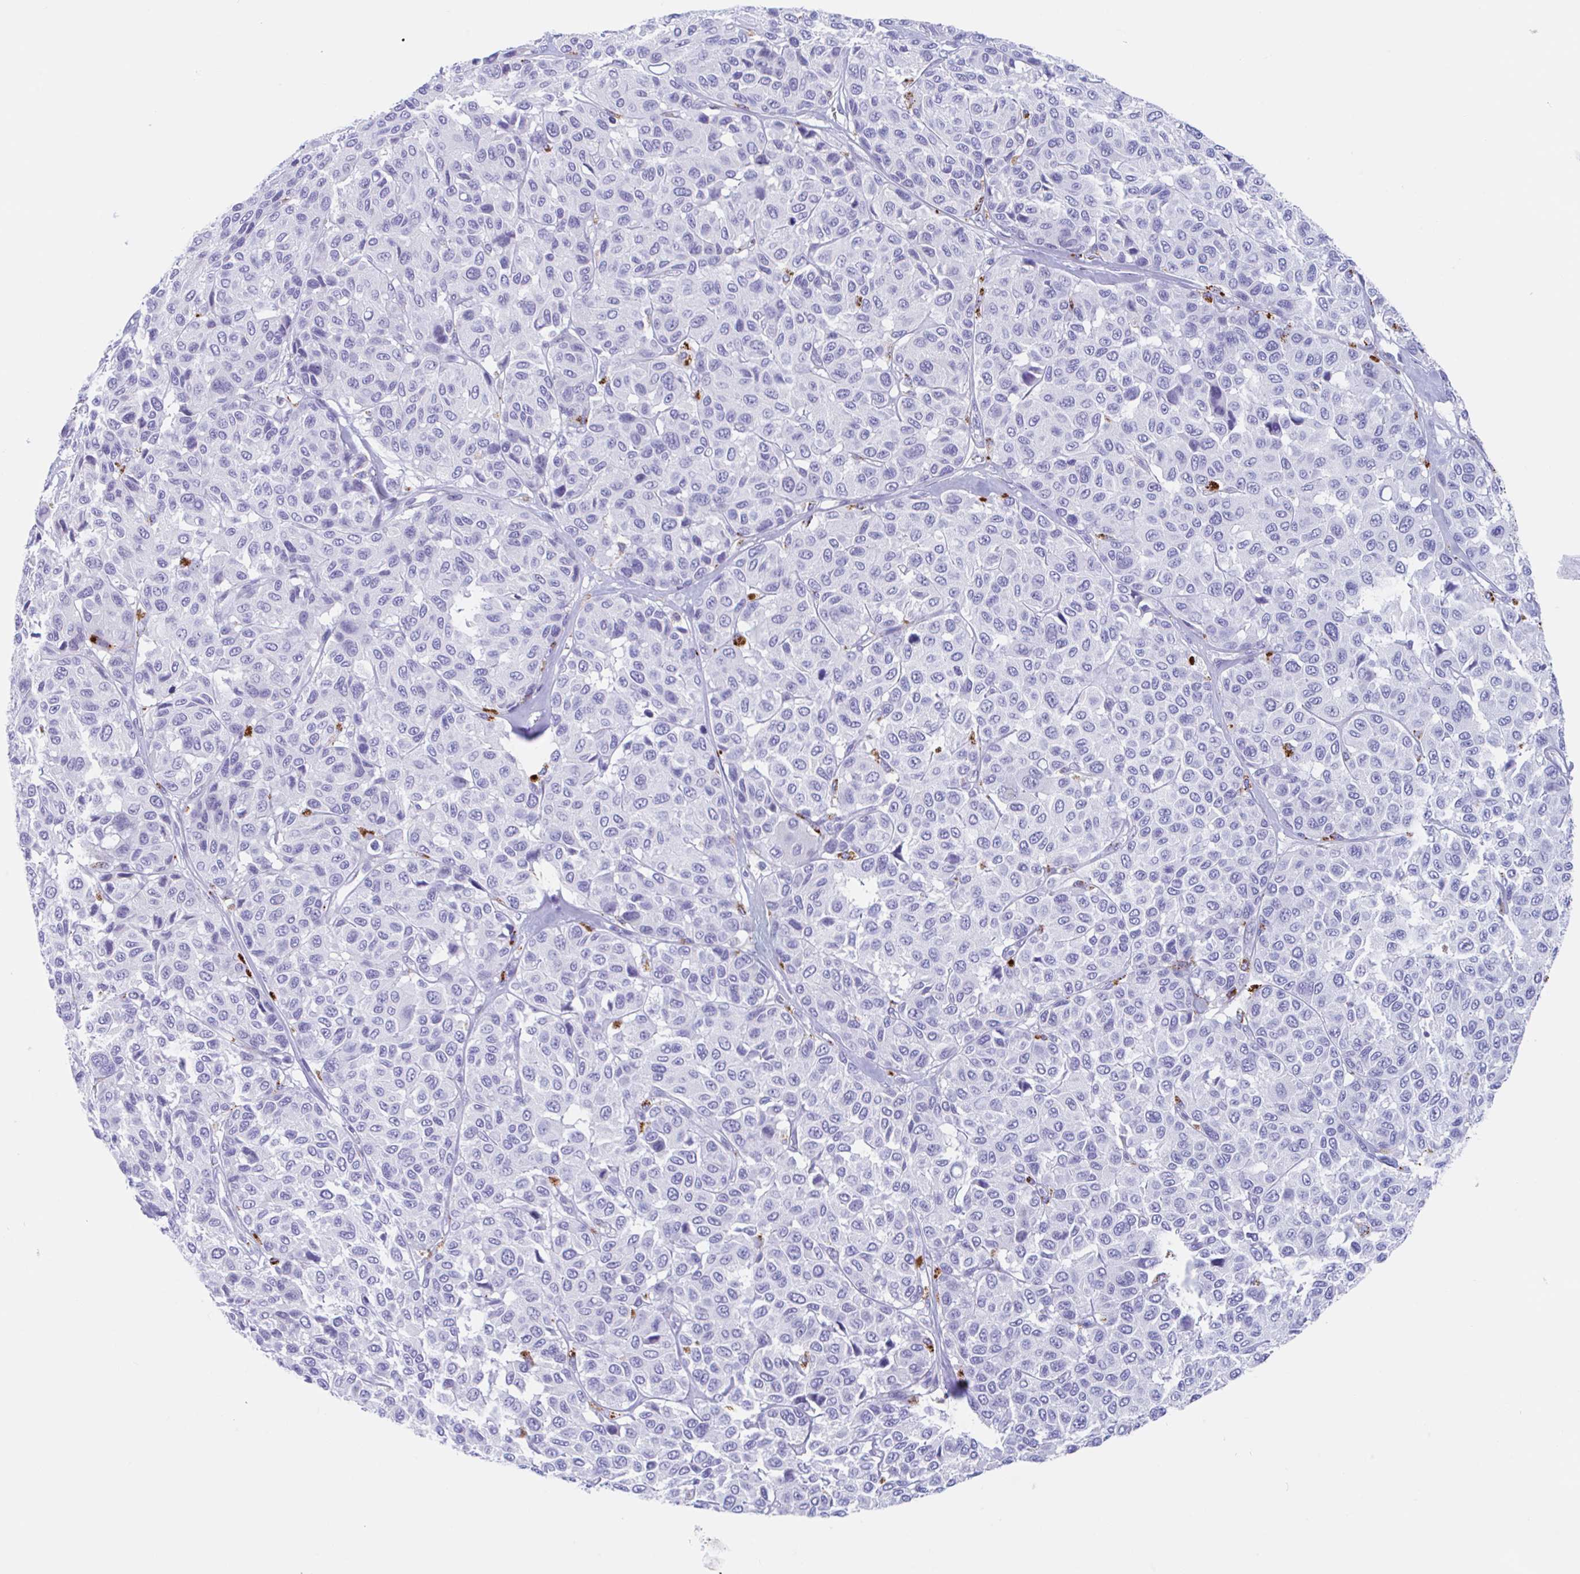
{"staining": {"intensity": "negative", "quantity": "none", "location": "none"}, "tissue": "melanoma", "cell_type": "Tumor cells", "image_type": "cancer", "snomed": [{"axis": "morphology", "description": "Malignant melanoma, NOS"}, {"axis": "topography", "description": "Skin"}], "caption": "Tumor cells show no significant protein expression in malignant melanoma.", "gene": "ANKRD9", "patient": {"sex": "female", "age": 66}}